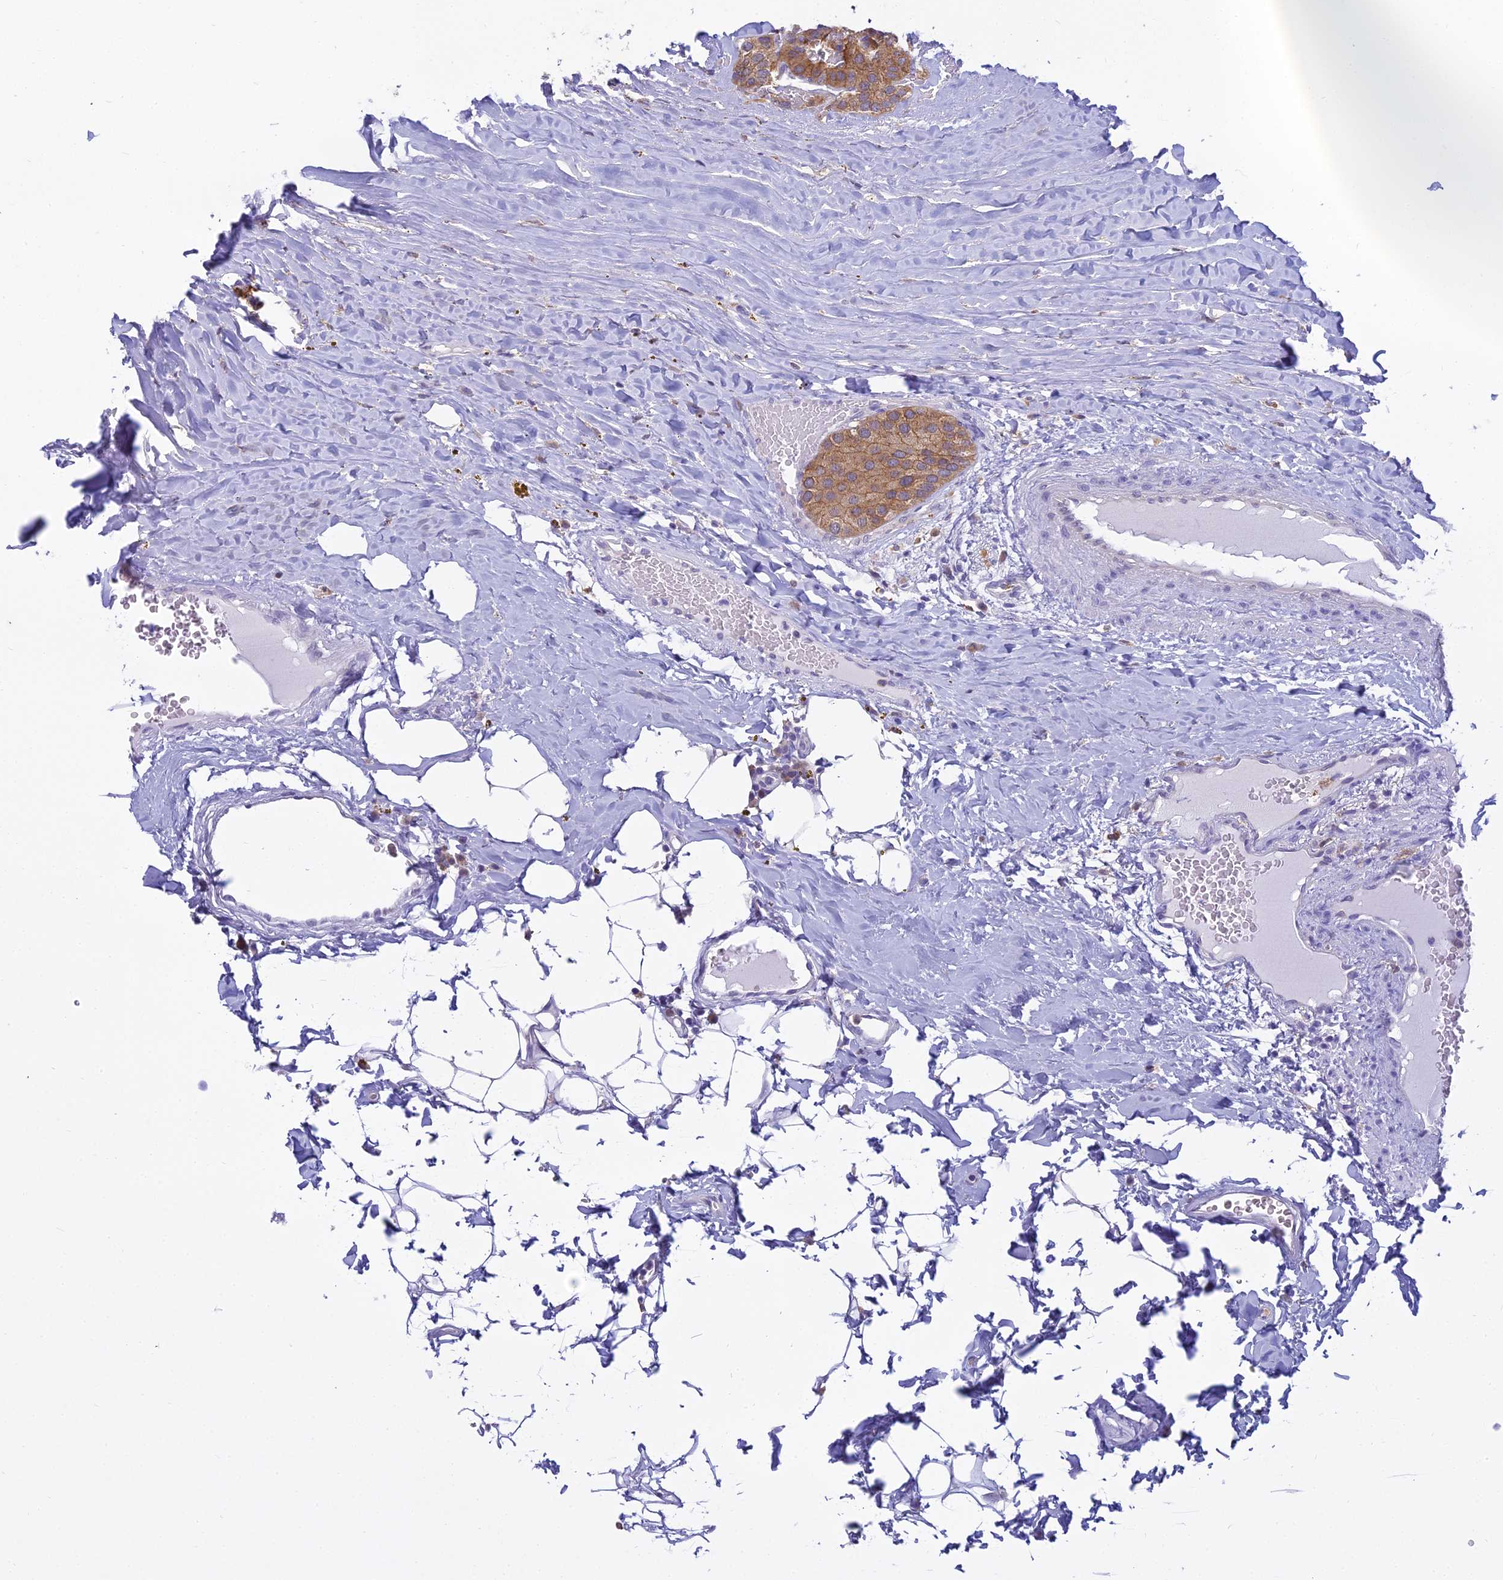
{"staining": {"intensity": "strong", "quantity": ">75%", "location": "cytoplasmic/membranous"}, "tissue": "parathyroid gland", "cell_type": "Glandular cells", "image_type": "normal", "snomed": [{"axis": "morphology", "description": "Normal tissue, NOS"}, {"axis": "morphology", "description": "Adenoma, NOS"}, {"axis": "topography", "description": "Parathyroid gland"}], "caption": "Human parathyroid gland stained with a brown dye exhibits strong cytoplasmic/membranous positive positivity in approximately >75% of glandular cells.", "gene": "UBE2G1", "patient": {"sex": "female", "age": 86}}